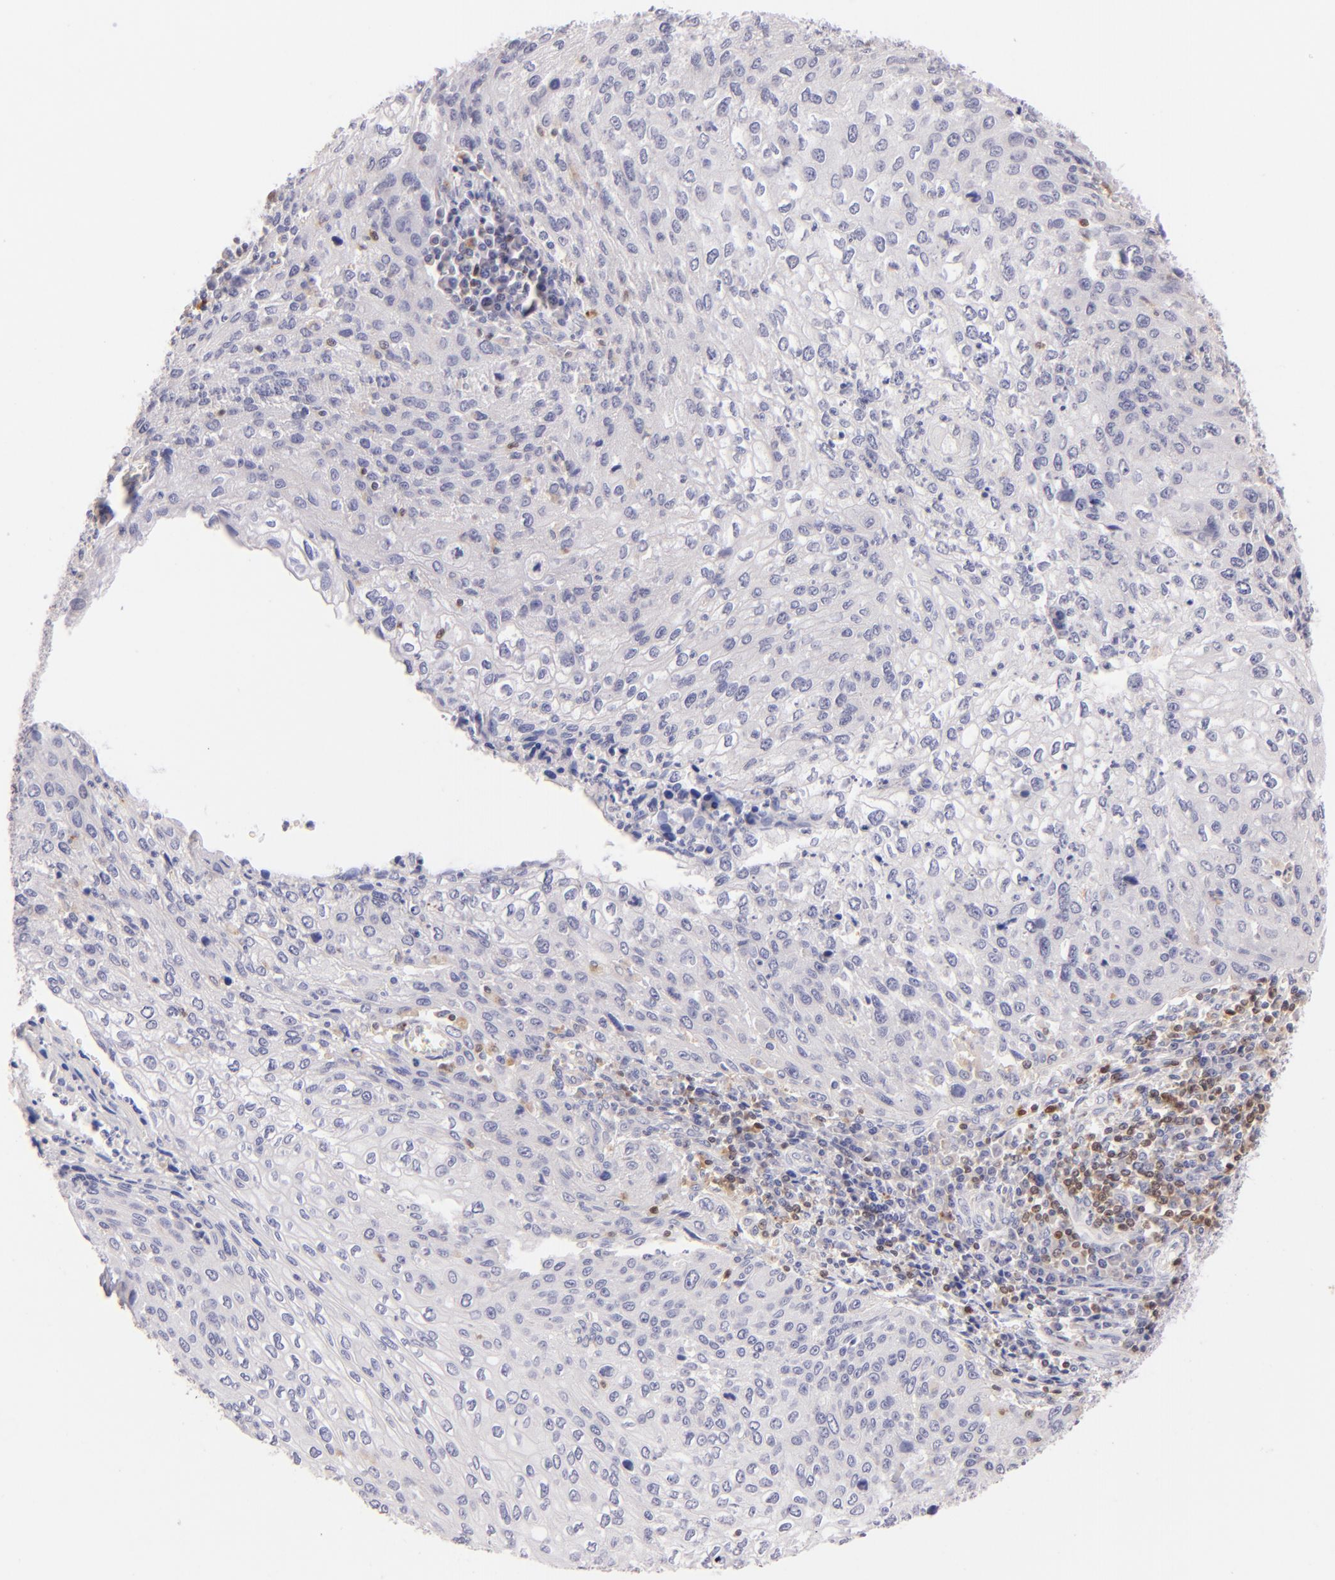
{"staining": {"intensity": "negative", "quantity": "none", "location": "none"}, "tissue": "cervical cancer", "cell_type": "Tumor cells", "image_type": "cancer", "snomed": [{"axis": "morphology", "description": "Squamous cell carcinoma, NOS"}, {"axis": "topography", "description": "Cervix"}], "caption": "A micrograph of cervical squamous cell carcinoma stained for a protein reveals no brown staining in tumor cells. (Brightfield microscopy of DAB (3,3'-diaminobenzidine) immunohistochemistry (IHC) at high magnification).", "gene": "ZAP70", "patient": {"sex": "female", "age": 32}}